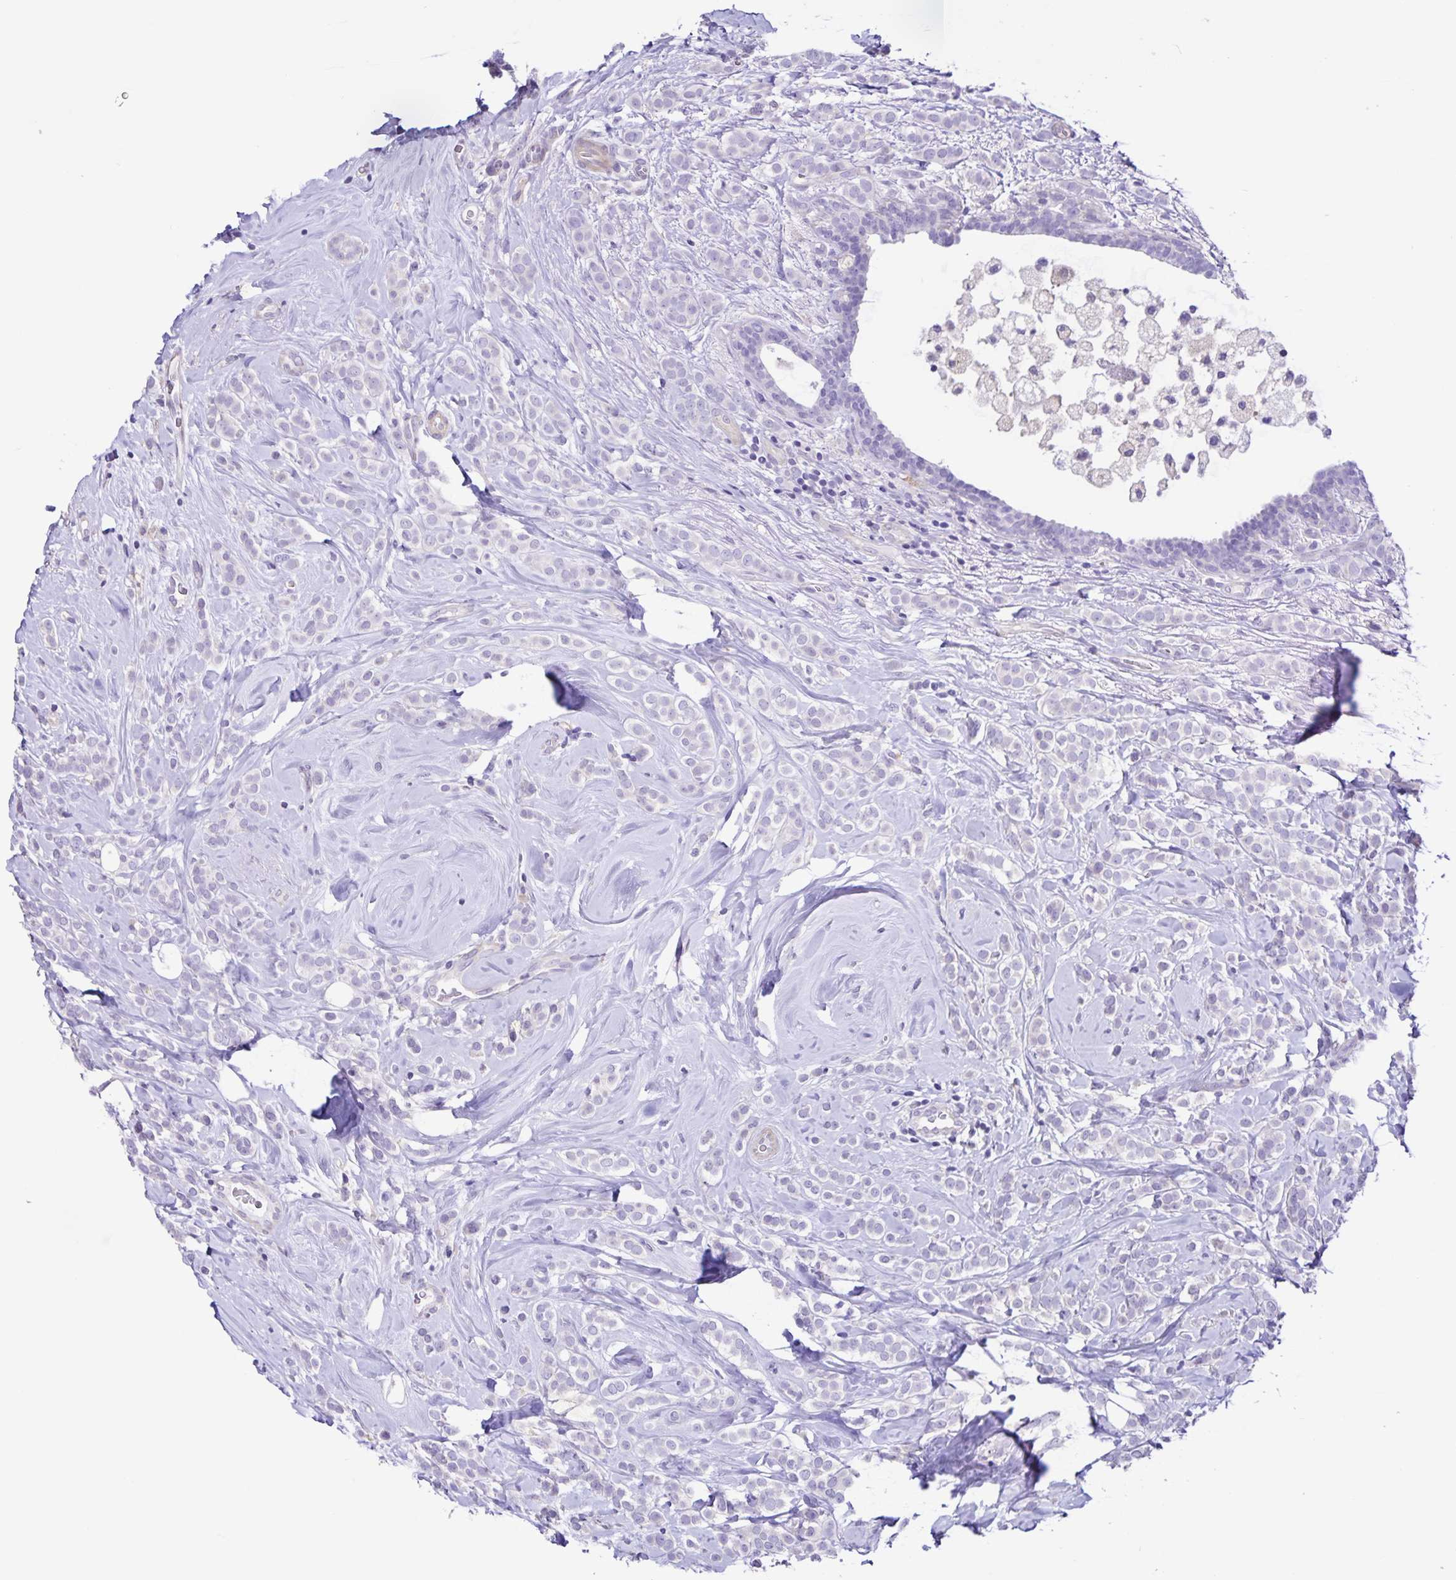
{"staining": {"intensity": "negative", "quantity": "none", "location": "none"}, "tissue": "breast cancer", "cell_type": "Tumor cells", "image_type": "cancer", "snomed": [{"axis": "morphology", "description": "Lobular carcinoma"}, {"axis": "topography", "description": "Breast"}], "caption": "Image shows no significant protein positivity in tumor cells of breast lobular carcinoma.", "gene": "BOLL", "patient": {"sex": "female", "age": 49}}